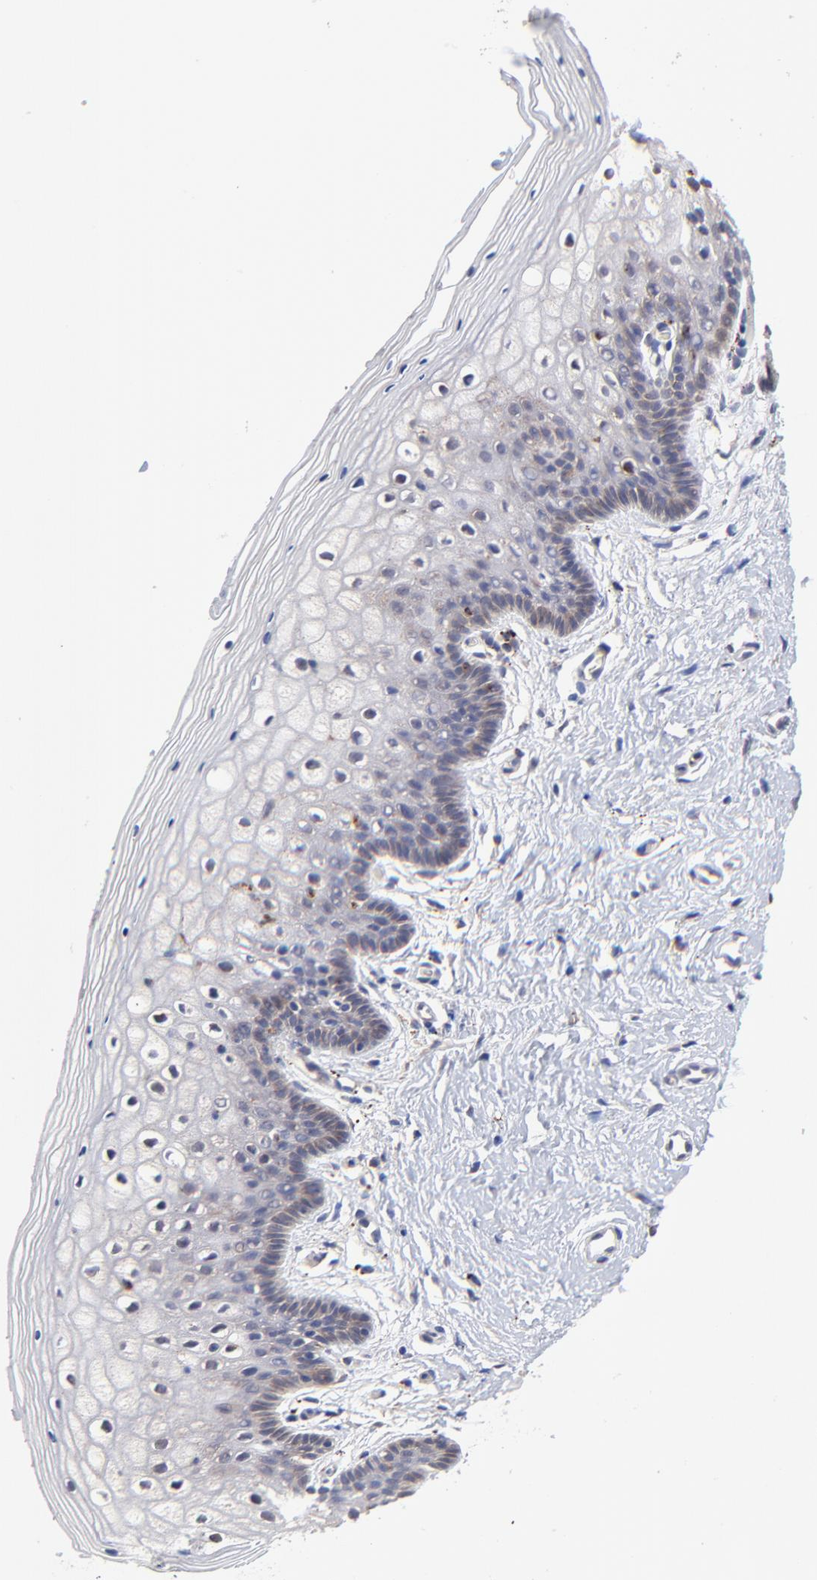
{"staining": {"intensity": "weak", "quantity": "<25%", "location": "cytoplasmic/membranous"}, "tissue": "vagina", "cell_type": "Squamous epithelial cells", "image_type": "normal", "snomed": [{"axis": "morphology", "description": "Normal tissue, NOS"}, {"axis": "topography", "description": "Vagina"}], "caption": "Immunohistochemistry image of benign human vagina stained for a protein (brown), which shows no positivity in squamous epithelial cells.", "gene": "PDE4B", "patient": {"sex": "female", "age": 46}}